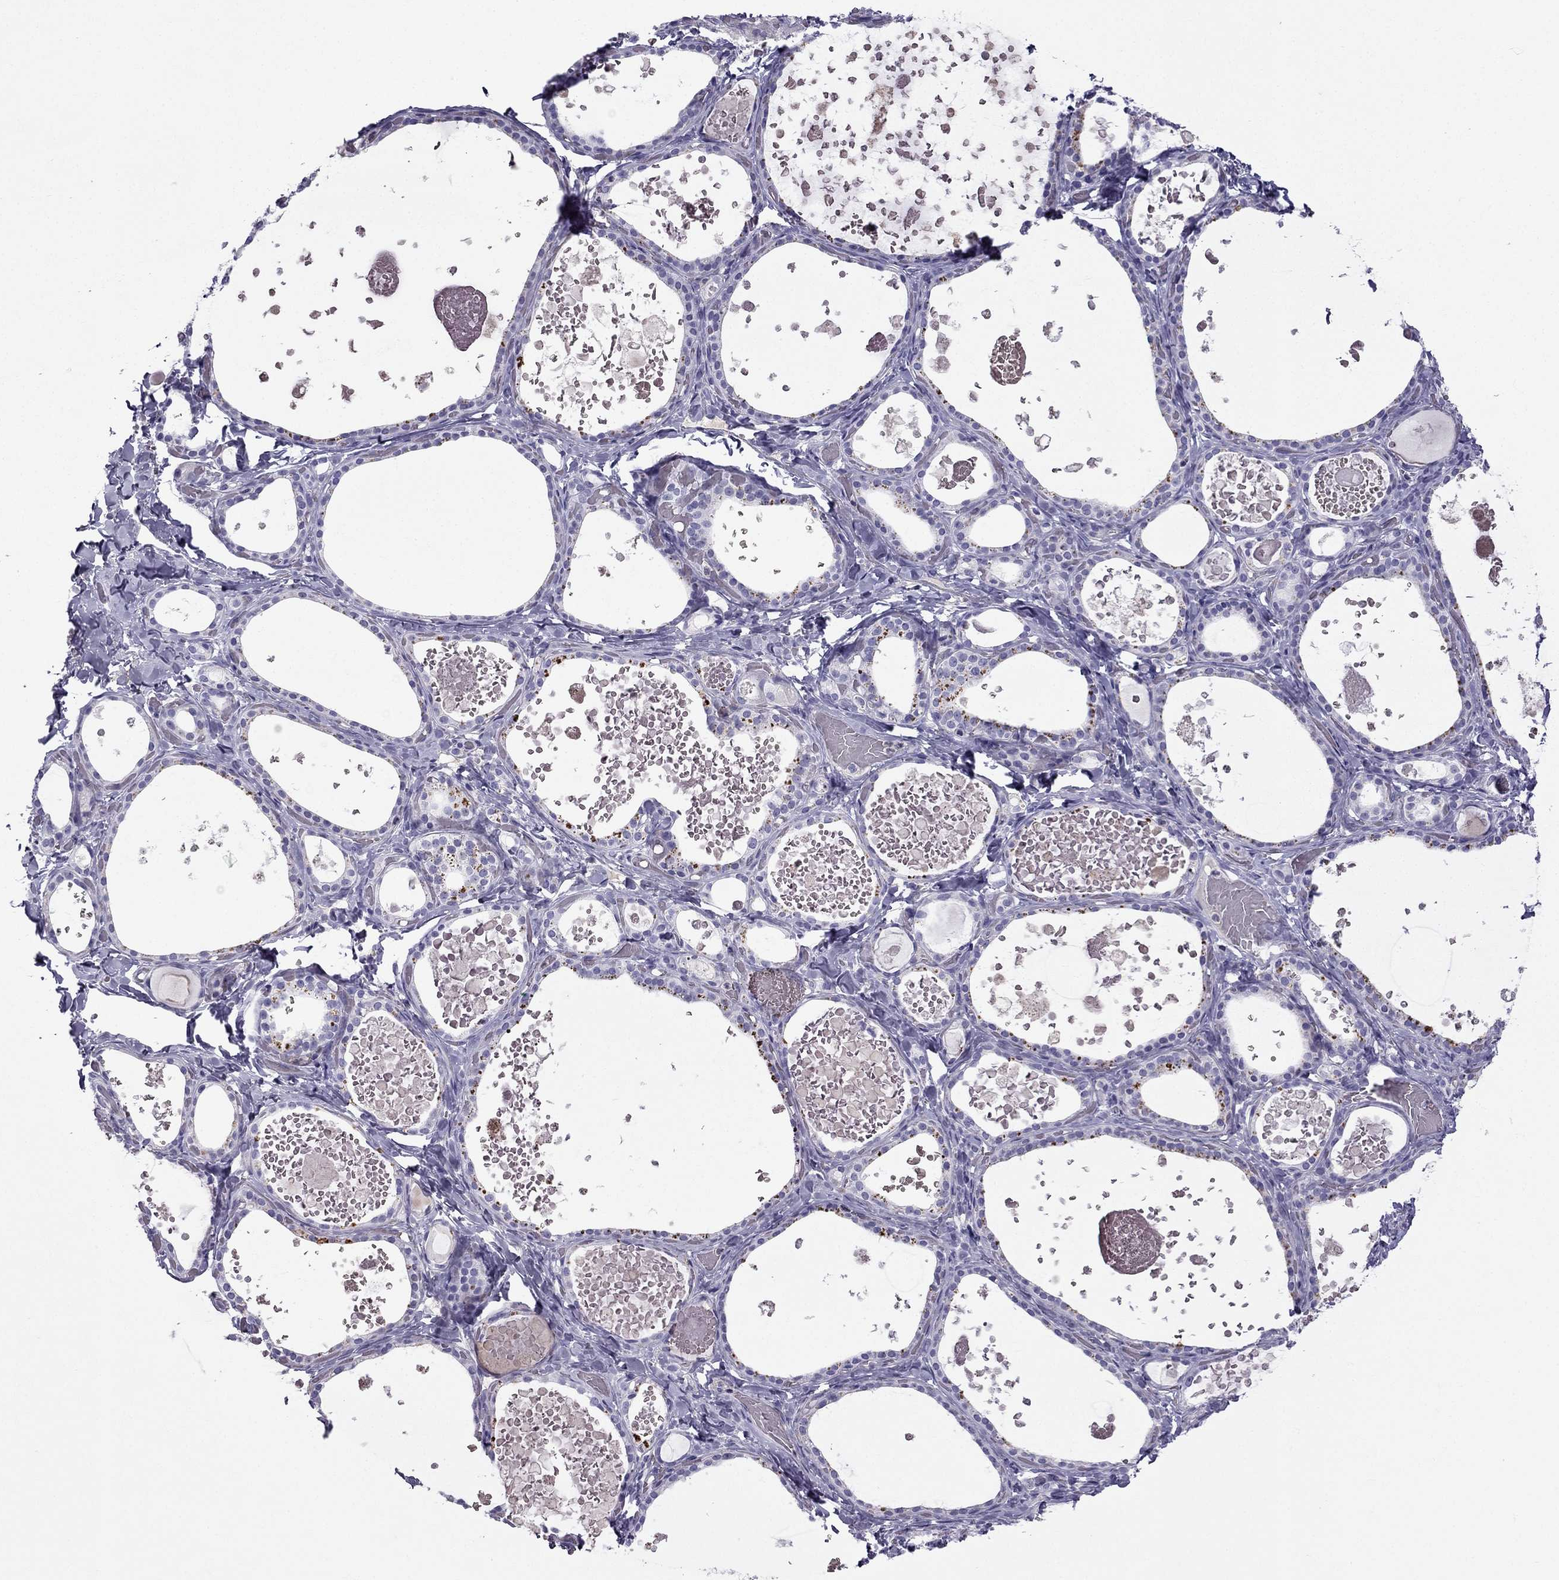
{"staining": {"intensity": "negative", "quantity": "none", "location": "none"}, "tissue": "thyroid gland", "cell_type": "Glandular cells", "image_type": "normal", "snomed": [{"axis": "morphology", "description": "Normal tissue, NOS"}, {"axis": "topography", "description": "Thyroid gland"}], "caption": "Protein analysis of benign thyroid gland displays no significant expression in glandular cells. Brightfield microscopy of IHC stained with DAB (brown) and hematoxylin (blue), captured at high magnification.", "gene": "STOML3", "patient": {"sex": "female", "age": 56}}